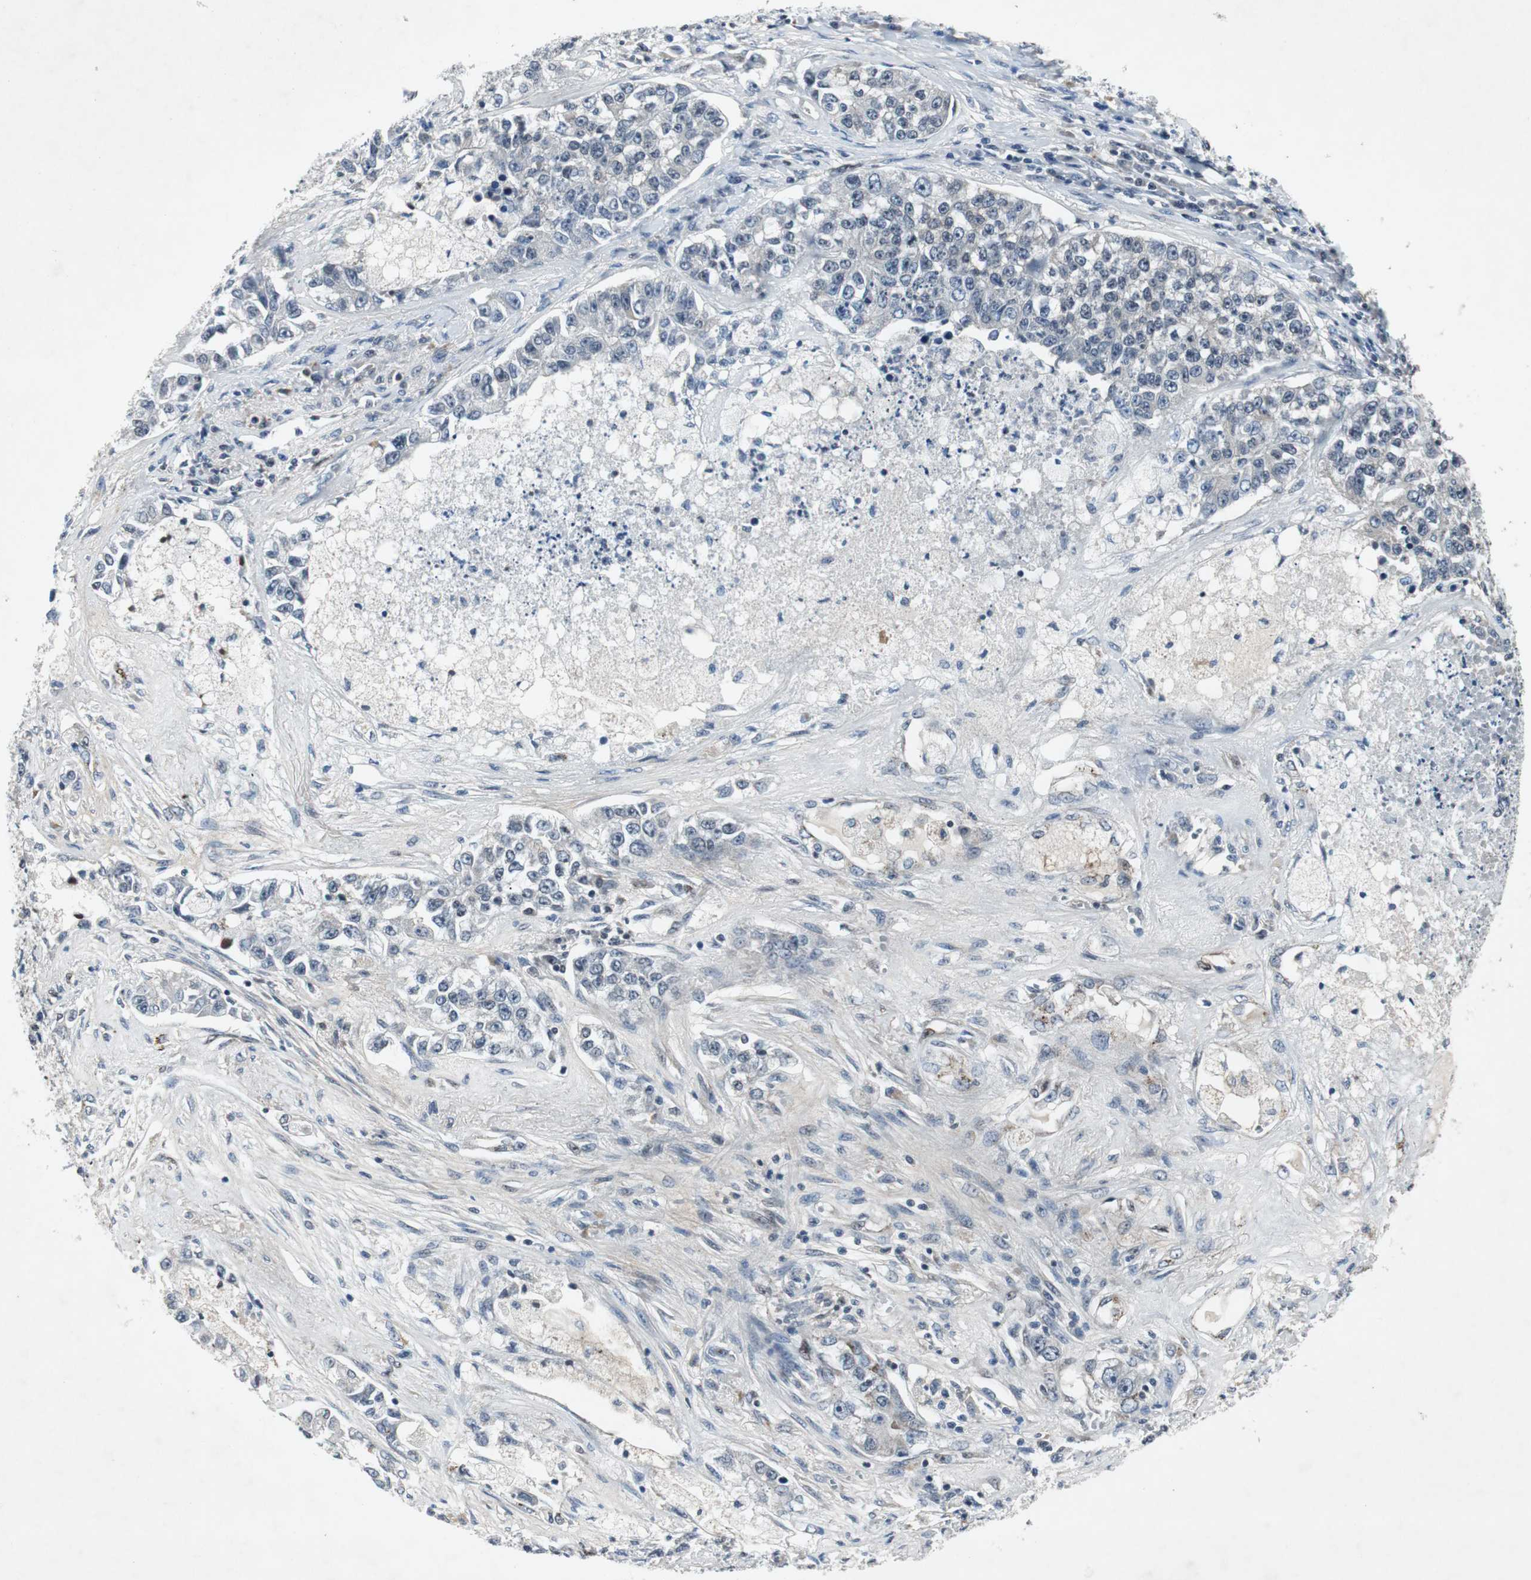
{"staining": {"intensity": "negative", "quantity": "none", "location": "none"}, "tissue": "lung cancer", "cell_type": "Tumor cells", "image_type": "cancer", "snomed": [{"axis": "morphology", "description": "Adenocarcinoma, NOS"}, {"axis": "topography", "description": "Lung"}], "caption": "Tumor cells are negative for brown protein staining in adenocarcinoma (lung).", "gene": "SMAD1", "patient": {"sex": "male", "age": 49}}